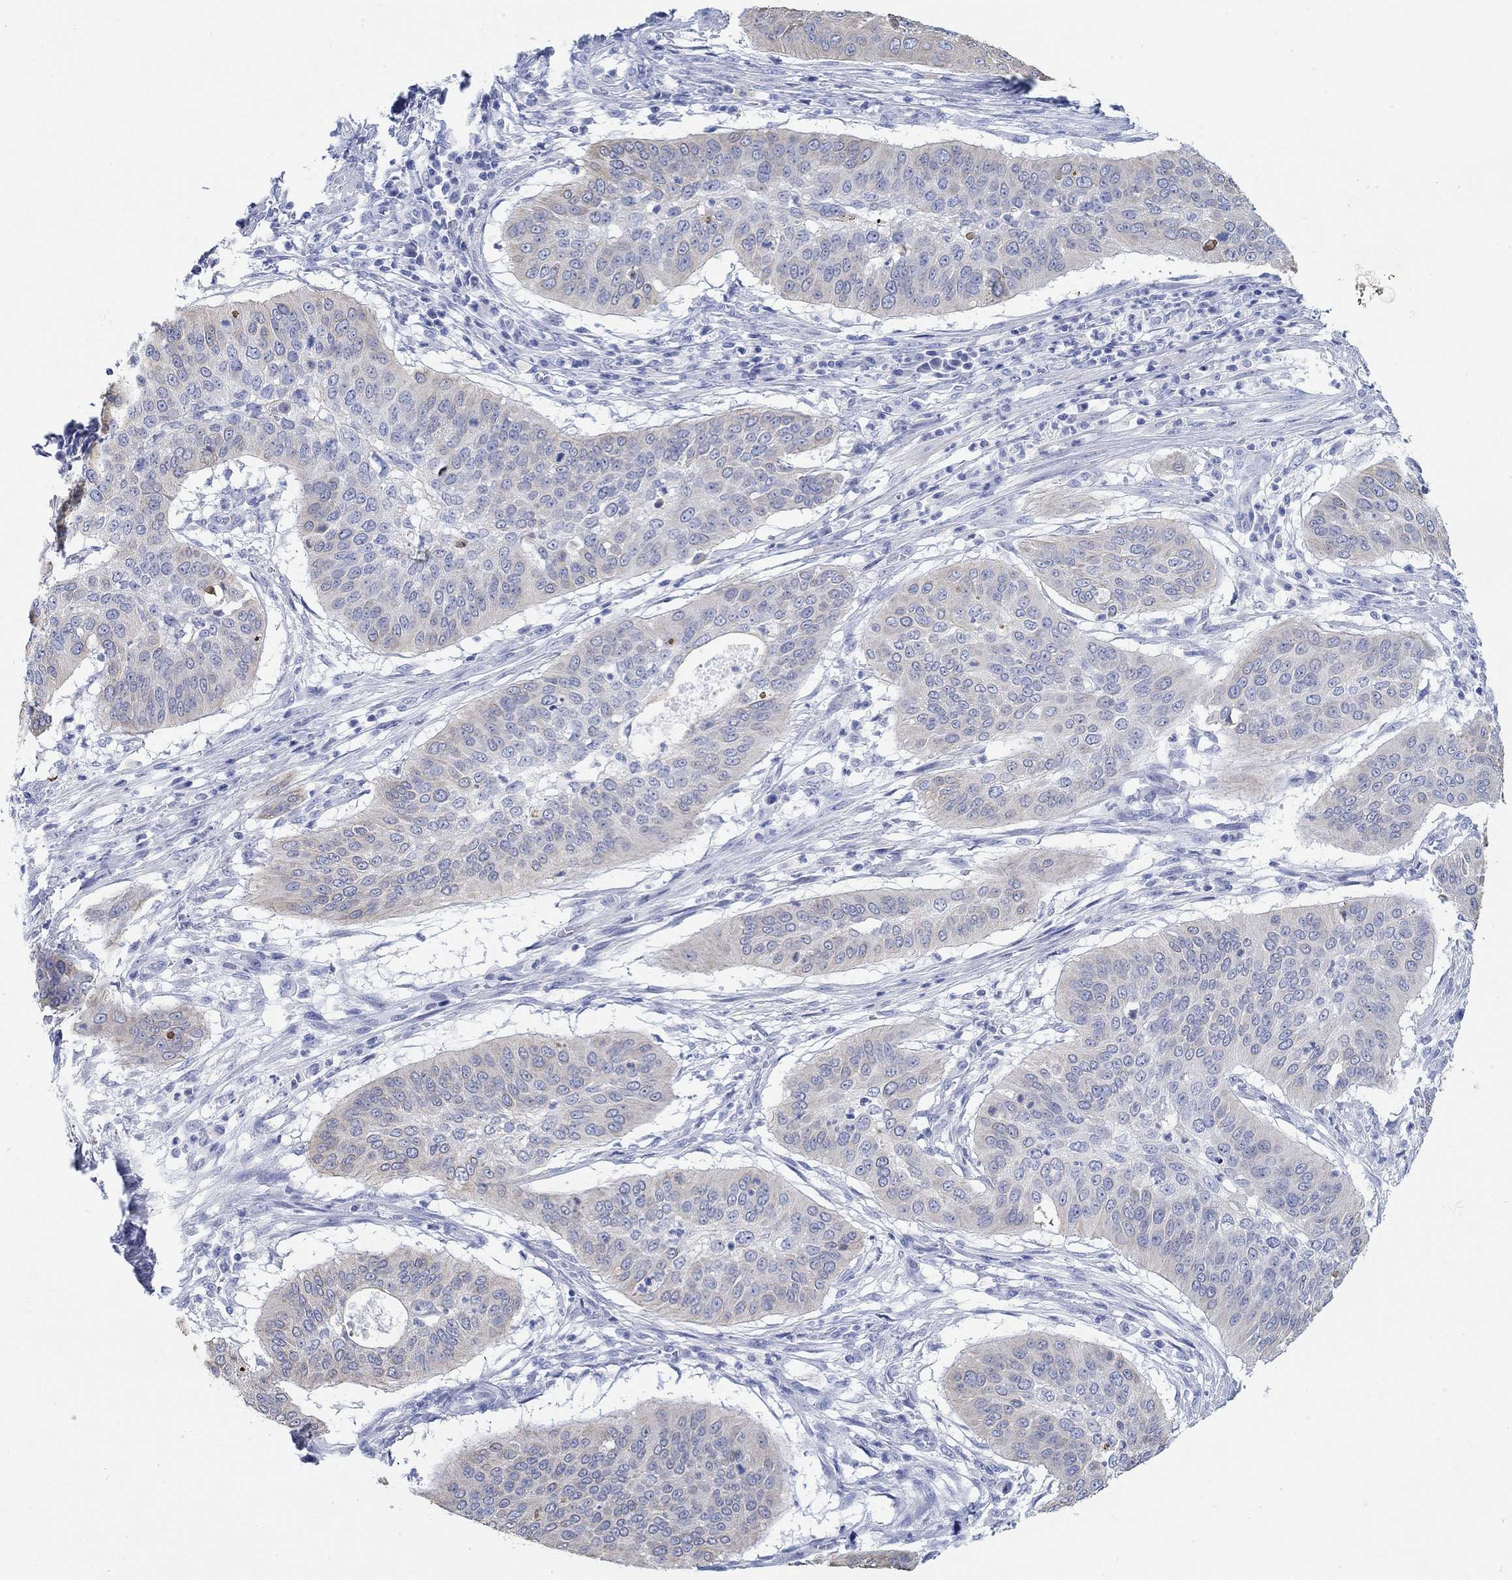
{"staining": {"intensity": "weak", "quantity": "<25%", "location": "cytoplasmic/membranous"}, "tissue": "cervical cancer", "cell_type": "Tumor cells", "image_type": "cancer", "snomed": [{"axis": "morphology", "description": "Squamous cell carcinoma, NOS"}, {"axis": "topography", "description": "Cervix"}], "caption": "Immunohistochemistry (IHC) of human cervical cancer (squamous cell carcinoma) reveals no expression in tumor cells. (Stains: DAB (3,3'-diaminobenzidine) immunohistochemistry with hematoxylin counter stain, Microscopy: brightfield microscopy at high magnification).", "gene": "AK8", "patient": {"sex": "female", "age": 39}}